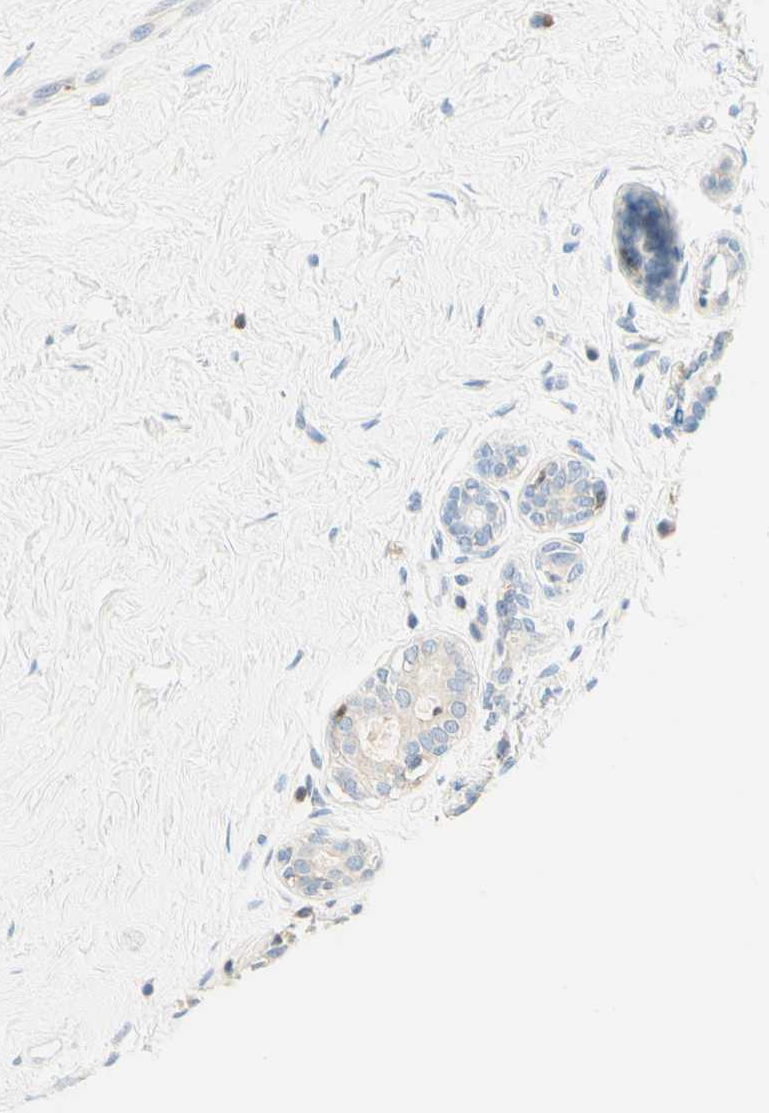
{"staining": {"intensity": "negative", "quantity": "none", "location": "none"}, "tissue": "breast cancer", "cell_type": "Tumor cells", "image_type": "cancer", "snomed": [{"axis": "morphology", "description": "Normal tissue, NOS"}, {"axis": "morphology", "description": "Duct carcinoma"}, {"axis": "topography", "description": "Breast"}], "caption": "Tumor cells show no significant positivity in breast invasive ductal carcinoma. (Brightfield microscopy of DAB (3,3'-diaminobenzidine) immunohistochemistry at high magnification).", "gene": "LAT", "patient": {"sex": "female", "age": 39}}